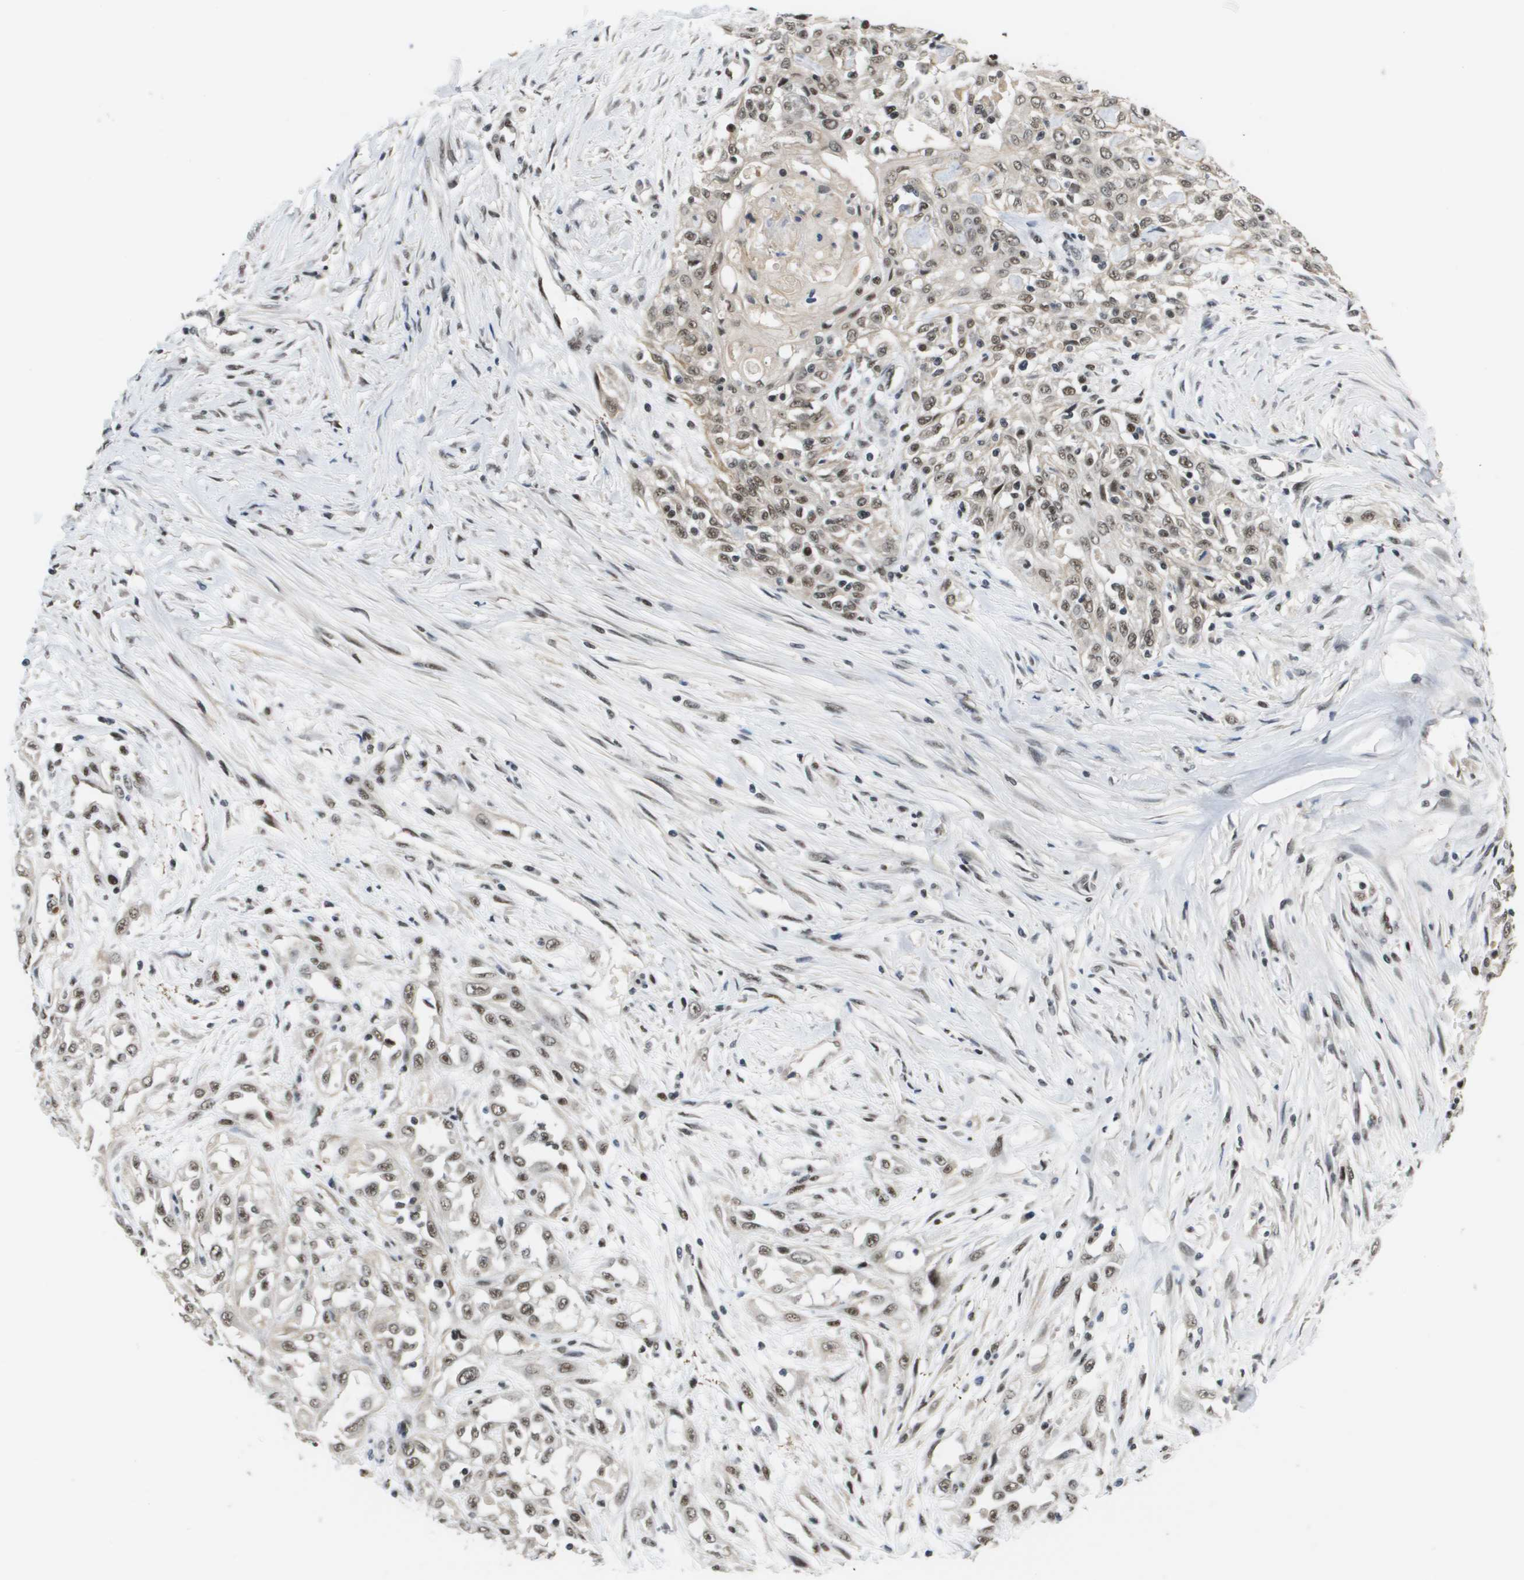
{"staining": {"intensity": "weak", "quantity": ">75%", "location": "nuclear"}, "tissue": "skin cancer", "cell_type": "Tumor cells", "image_type": "cancer", "snomed": [{"axis": "morphology", "description": "Squamous cell carcinoma, NOS"}, {"axis": "morphology", "description": "Squamous cell carcinoma, metastatic, NOS"}, {"axis": "topography", "description": "Skin"}, {"axis": "topography", "description": "Lymph node"}], "caption": "IHC photomicrograph of neoplastic tissue: skin metastatic squamous cell carcinoma stained using immunohistochemistry demonstrates low levels of weak protein expression localized specifically in the nuclear of tumor cells, appearing as a nuclear brown color.", "gene": "ISY1", "patient": {"sex": "male", "age": 75}}